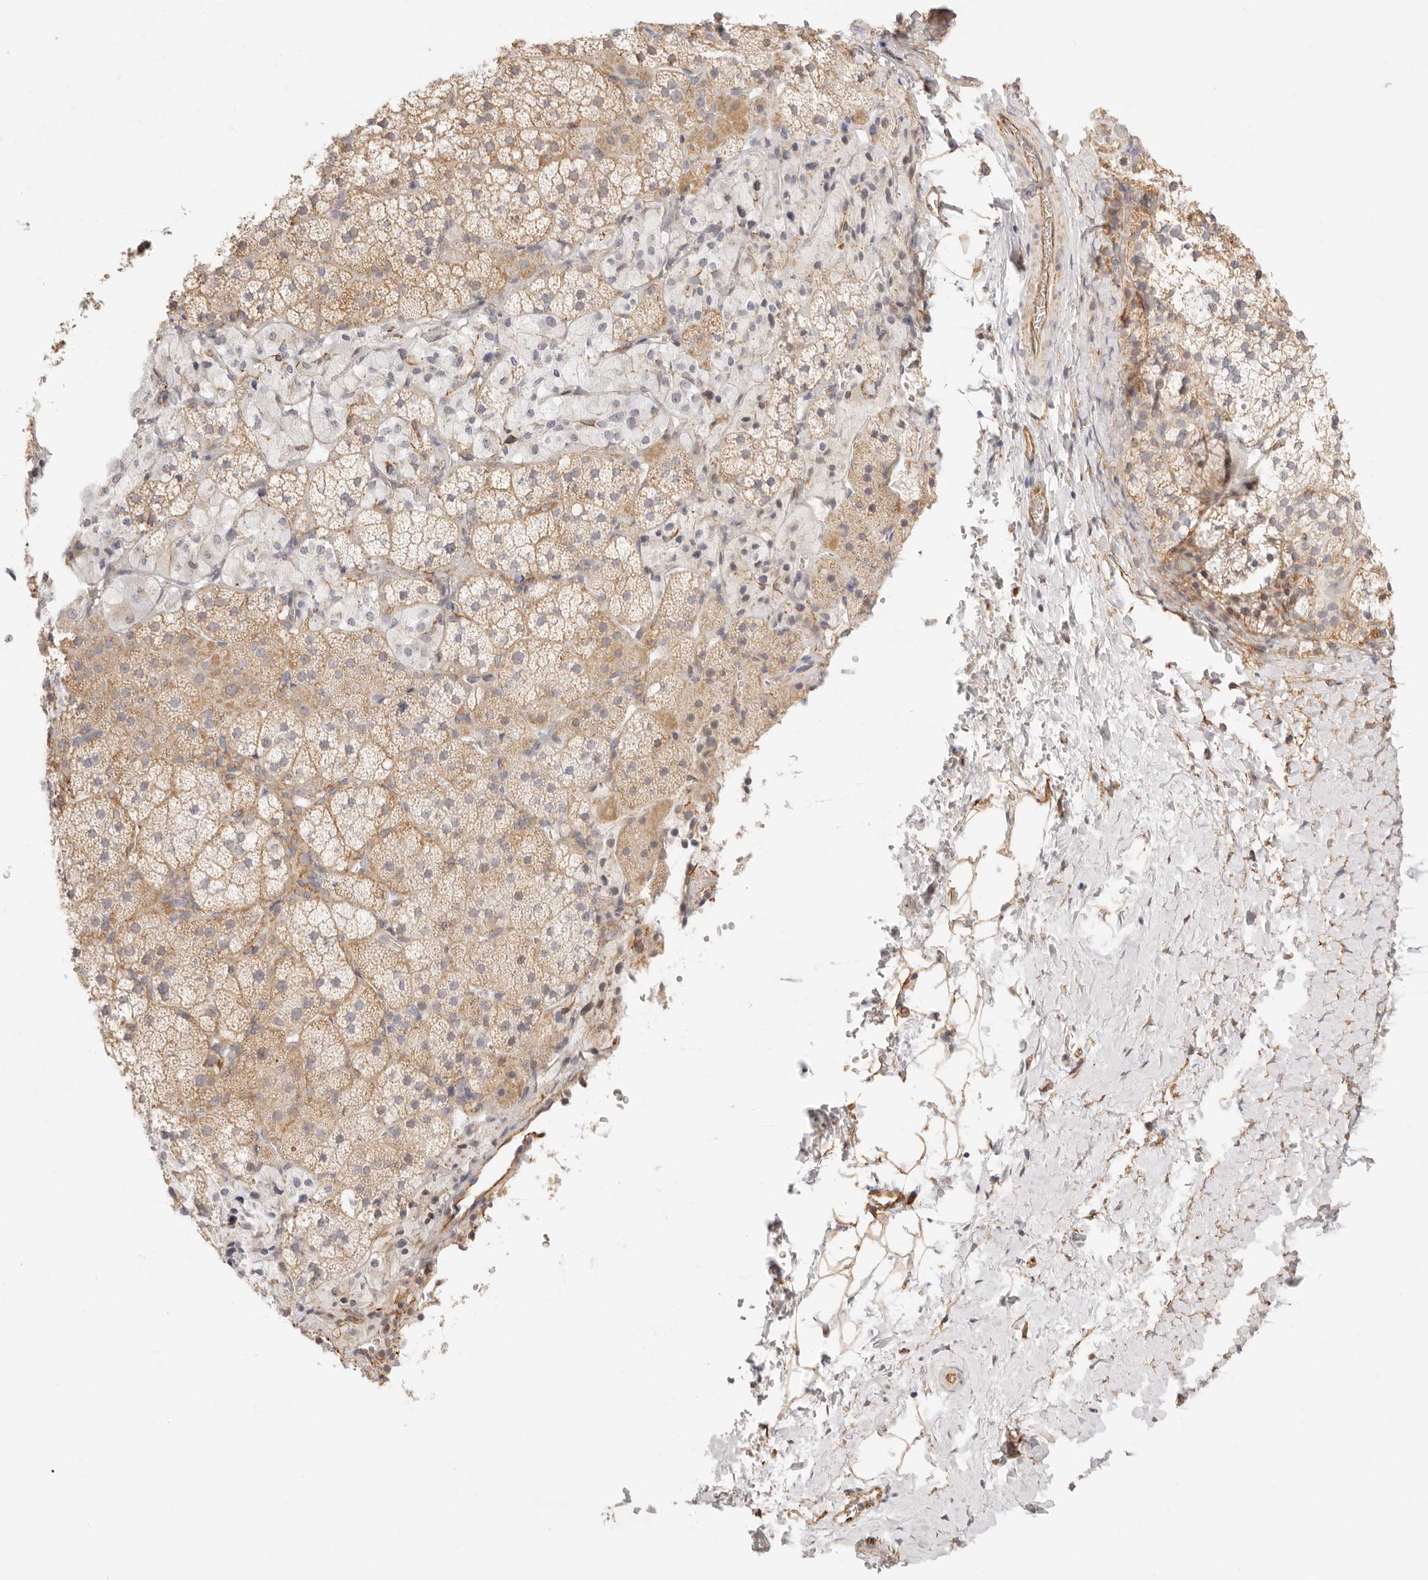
{"staining": {"intensity": "moderate", "quantity": ">75%", "location": "cytoplasmic/membranous"}, "tissue": "adrenal gland", "cell_type": "Glandular cells", "image_type": "normal", "snomed": [{"axis": "morphology", "description": "Normal tissue, NOS"}, {"axis": "topography", "description": "Adrenal gland"}], "caption": "IHC (DAB) staining of benign human adrenal gland demonstrates moderate cytoplasmic/membranous protein expression in about >75% of glandular cells.", "gene": "ZC3H11A", "patient": {"sex": "female", "age": 44}}